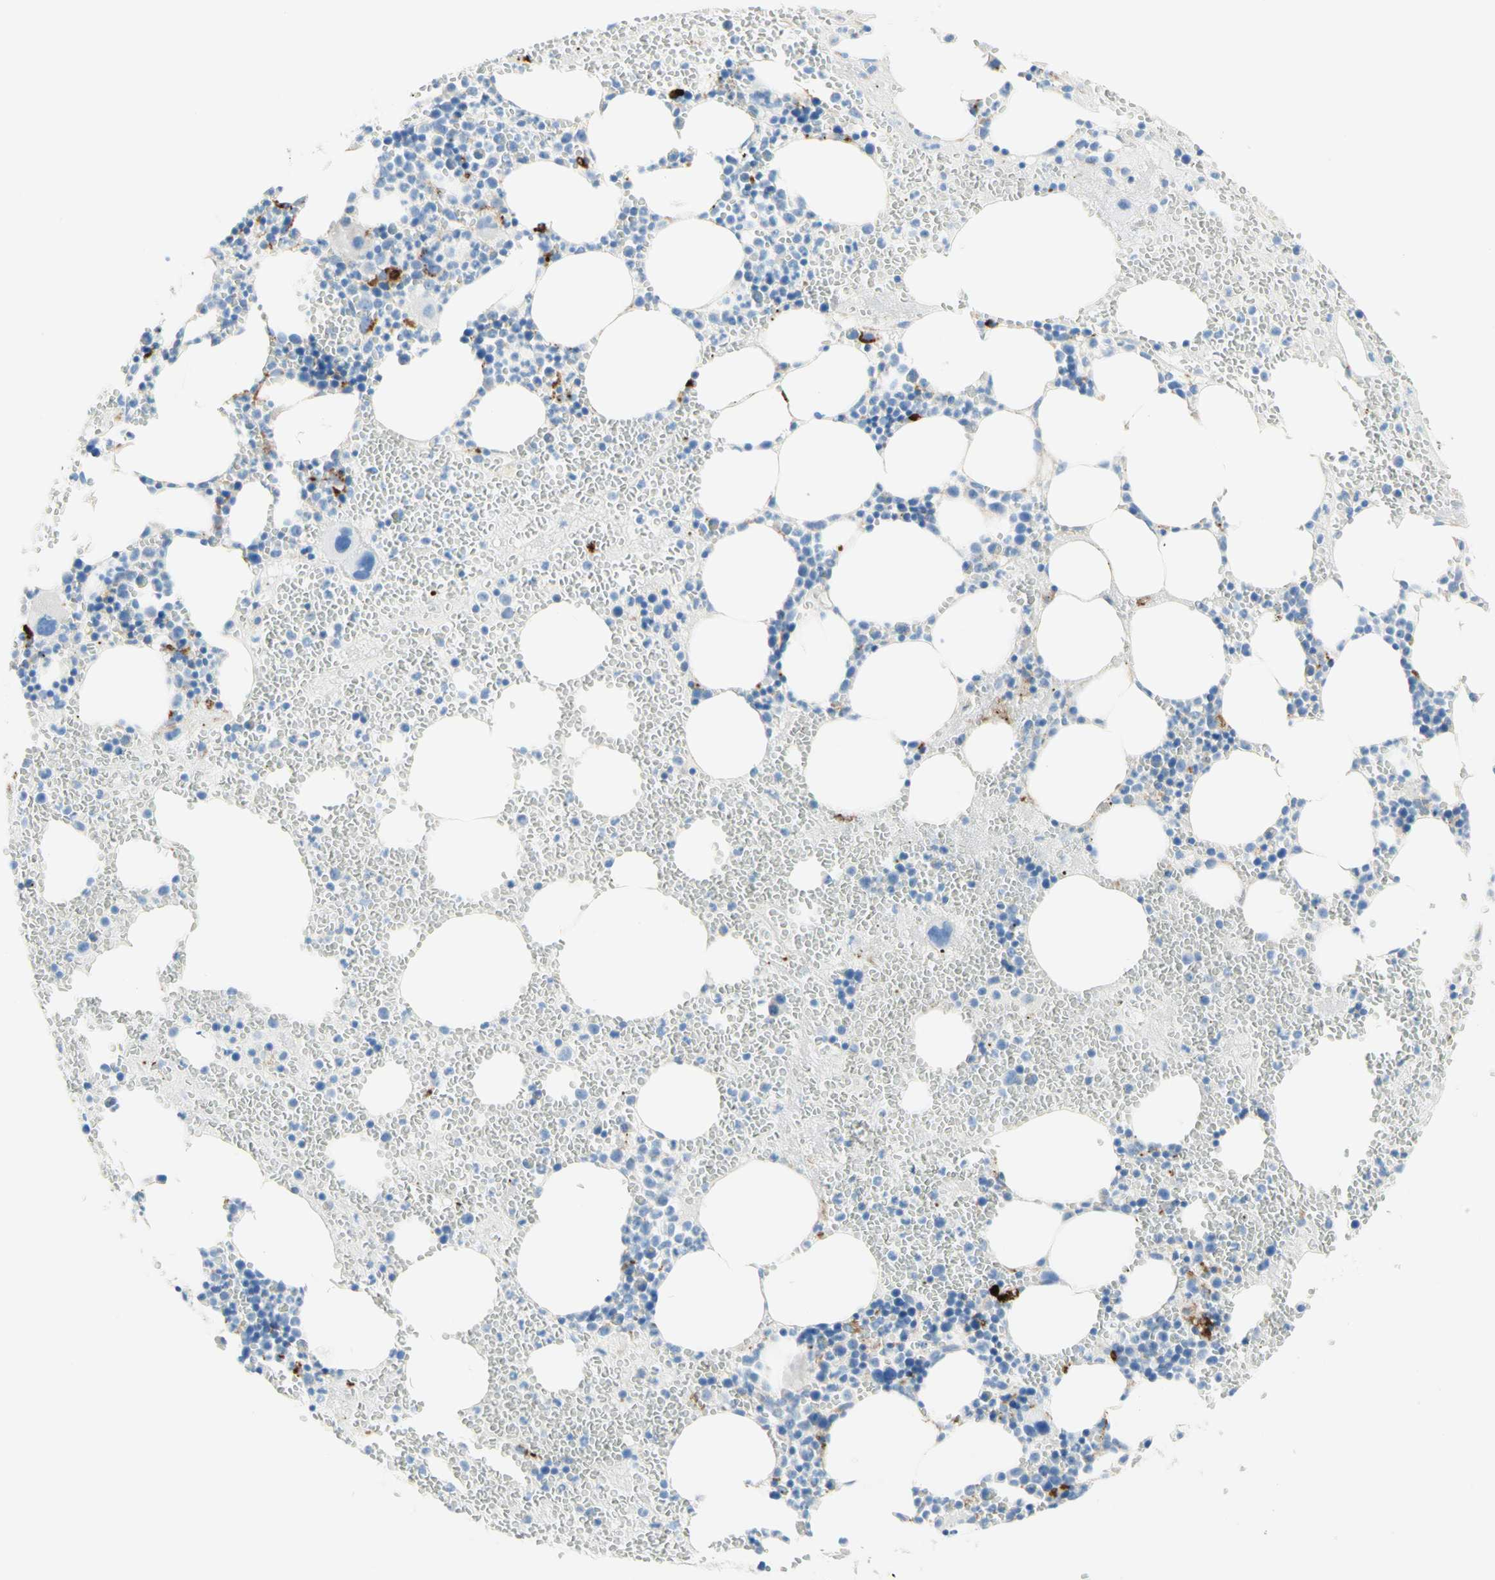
{"staining": {"intensity": "strong", "quantity": "<25%", "location": "cytoplasmic/membranous"}, "tissue": "bone marrow", "cell_type": "Hematopoietic cells", "image_type": "normal", "snomed": [{"axis": "morphology", "description": "Normal tissue, NOS"}, {"axis": "morphology", "description": "Inflammation, NOS"}, {"axis": "topography", "description": "Bone marrow"}], "caption": "Protein analysis of normal bone marrow reveals strong cytoplasmic/membranous staining in approximately <25% of hematopoietic cells. (brown staining indicates protein expression, while blue staining denotes nuclei).", "gene": "URB2", "patient": {"sex": "female", "age": 76}}